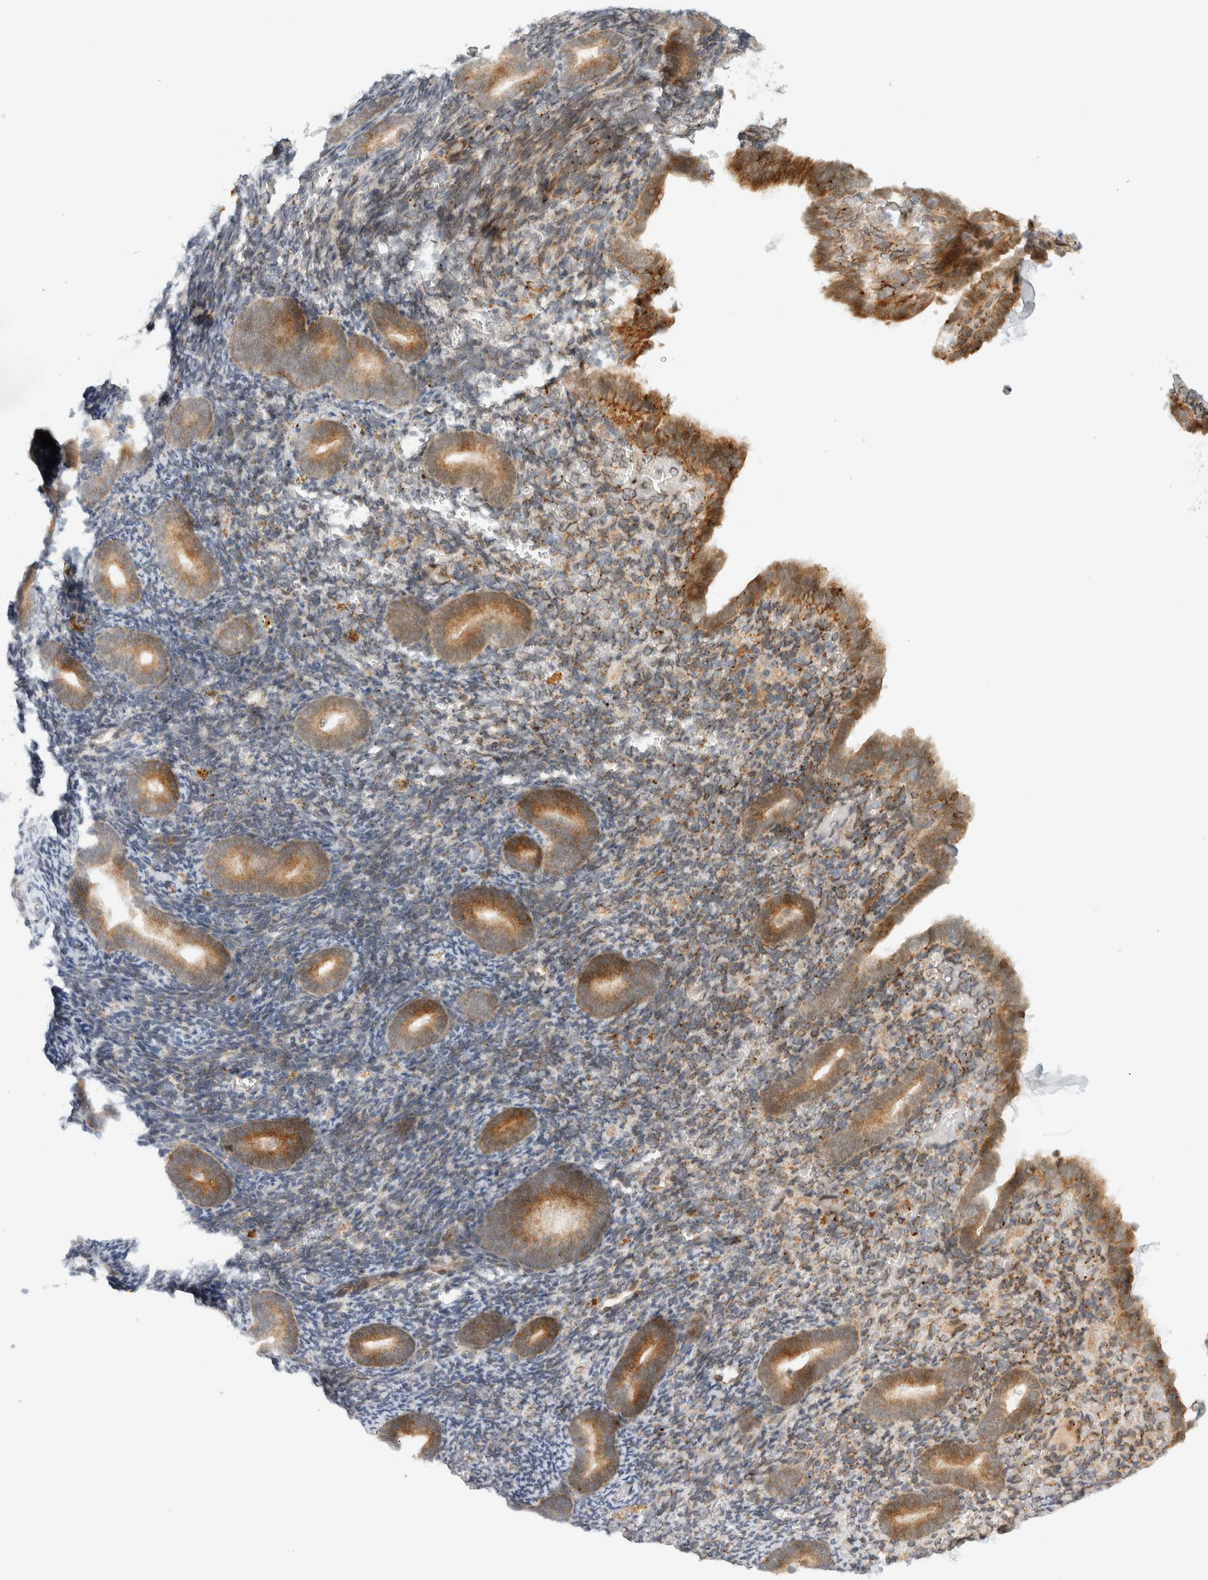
{"staining": {"intensity": "moderate", "quantity": "25%-75%", "location": "cytoplasmic/membranous"}, "tissue": "endometrium", "cell_type": "Cells in endometrial stroma", "image_type": "normal", "snomed": [{"axis": "morphology", "description": "Normal tissue, NOS"}, {"axis": "topography", "description": "Endometrium"}], "caption": "Moderate cytoplasmic/membranous protein positivity is identified in approximately 25%-75% of cells in endometrial stroma in endometrium. (Brightfield microscopy of DAB IHC at high magnification).", "gene": "ITPRID1", "patient": {"sex": "female", "age": 51}}